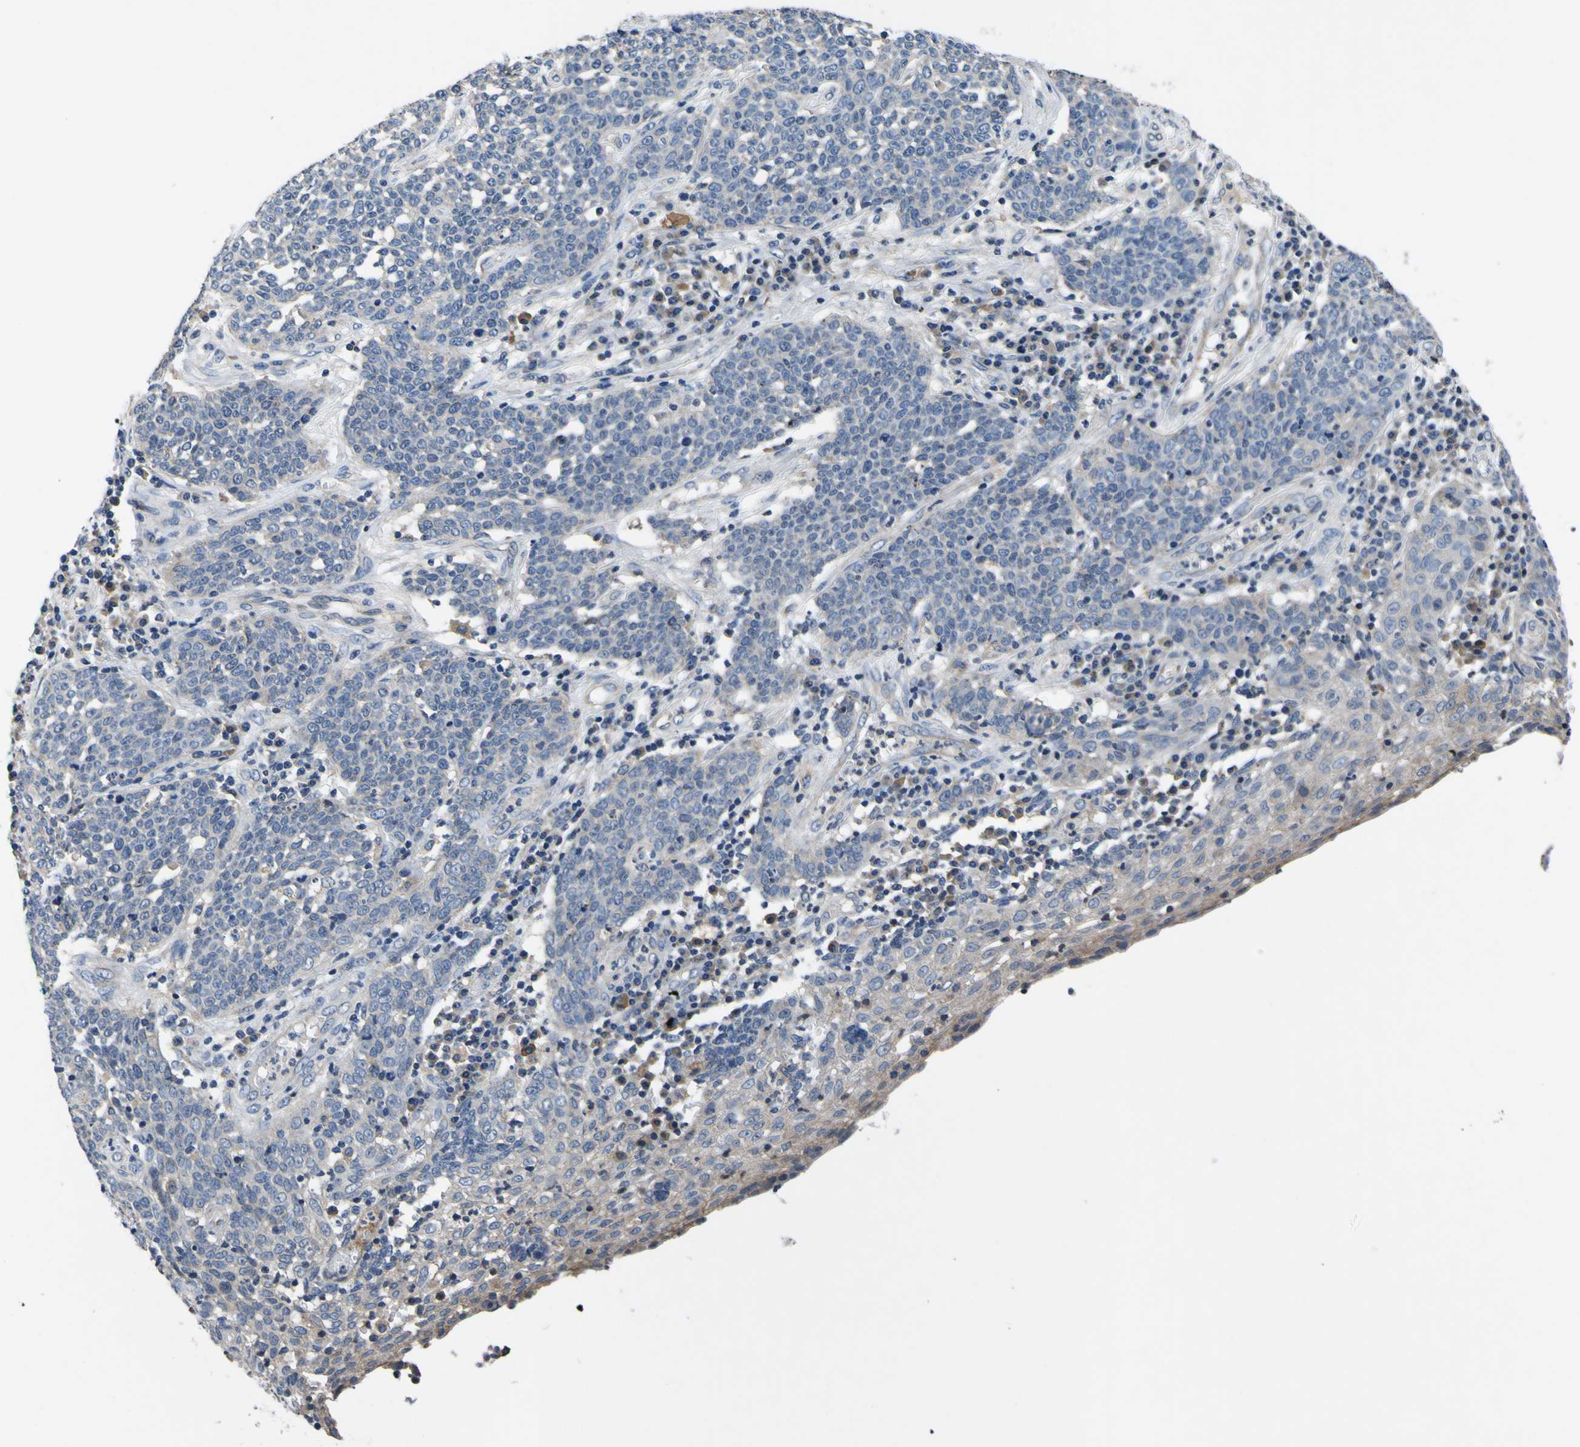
{"staining": {"intensity": "negative", "quantity": "none", "location": "none"}, "tissue": "cervical cancer", "cell_type": "Tumor cells", "image_type": "cancer", "snomed": [{"axis": "morphology", "description": "Squamous cell carcinoma, NOS"}, {"axis": "topography", "description": "Cervix"}], "caption": "Tumor cells are negative for brown protein staining in cervical cancer. (Stains: DAB (3,3'-diaminobenzidine) immunohistochemistry with hematoxylin counter stain, Microscopy: brightfield microscopy at high magnification).", "gene": "EPHB4", "patient": {"sex": "female", "age": 34}}